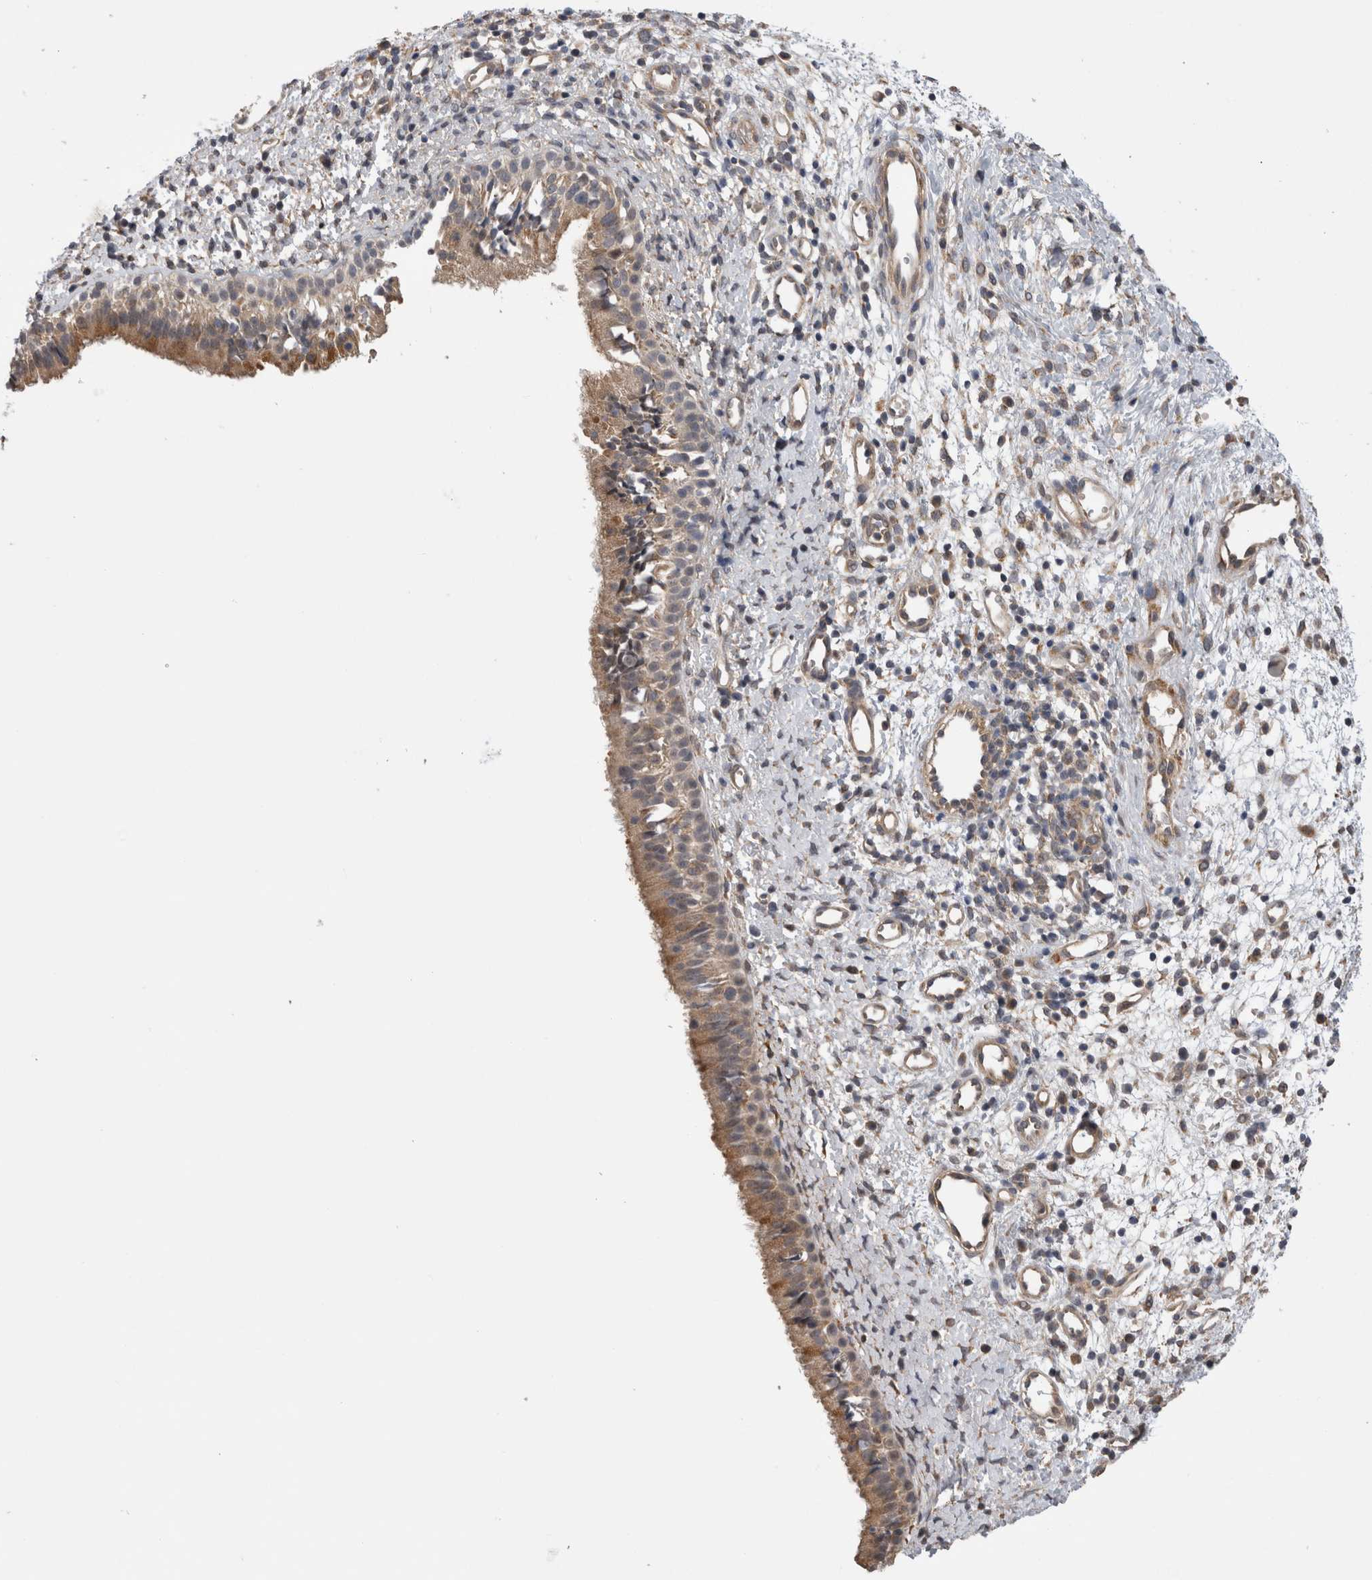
{"staining": {"intensity": "moderate", "quantity": ">75%", "location": "cytoplasmic/membranous"}, "tissue": "nasopharynx", "cell_type": "Respiratory epithelial cells", "image_type": "normal", "snomed": [{"axis": "morphology", "description": "Normal tissue, NOS"}, {"axis": "topography", "description": "Nasopharynx"}], "caption": "This micrograph displays immunohistochemistry staining of normal human nasopharynx, with medium moderate cytoplasmic/membranous expression in about >75% of respiratory epithelial cells.", "gene": "ARHGAP29", "patient": {"sex": "male", "age": 22}}